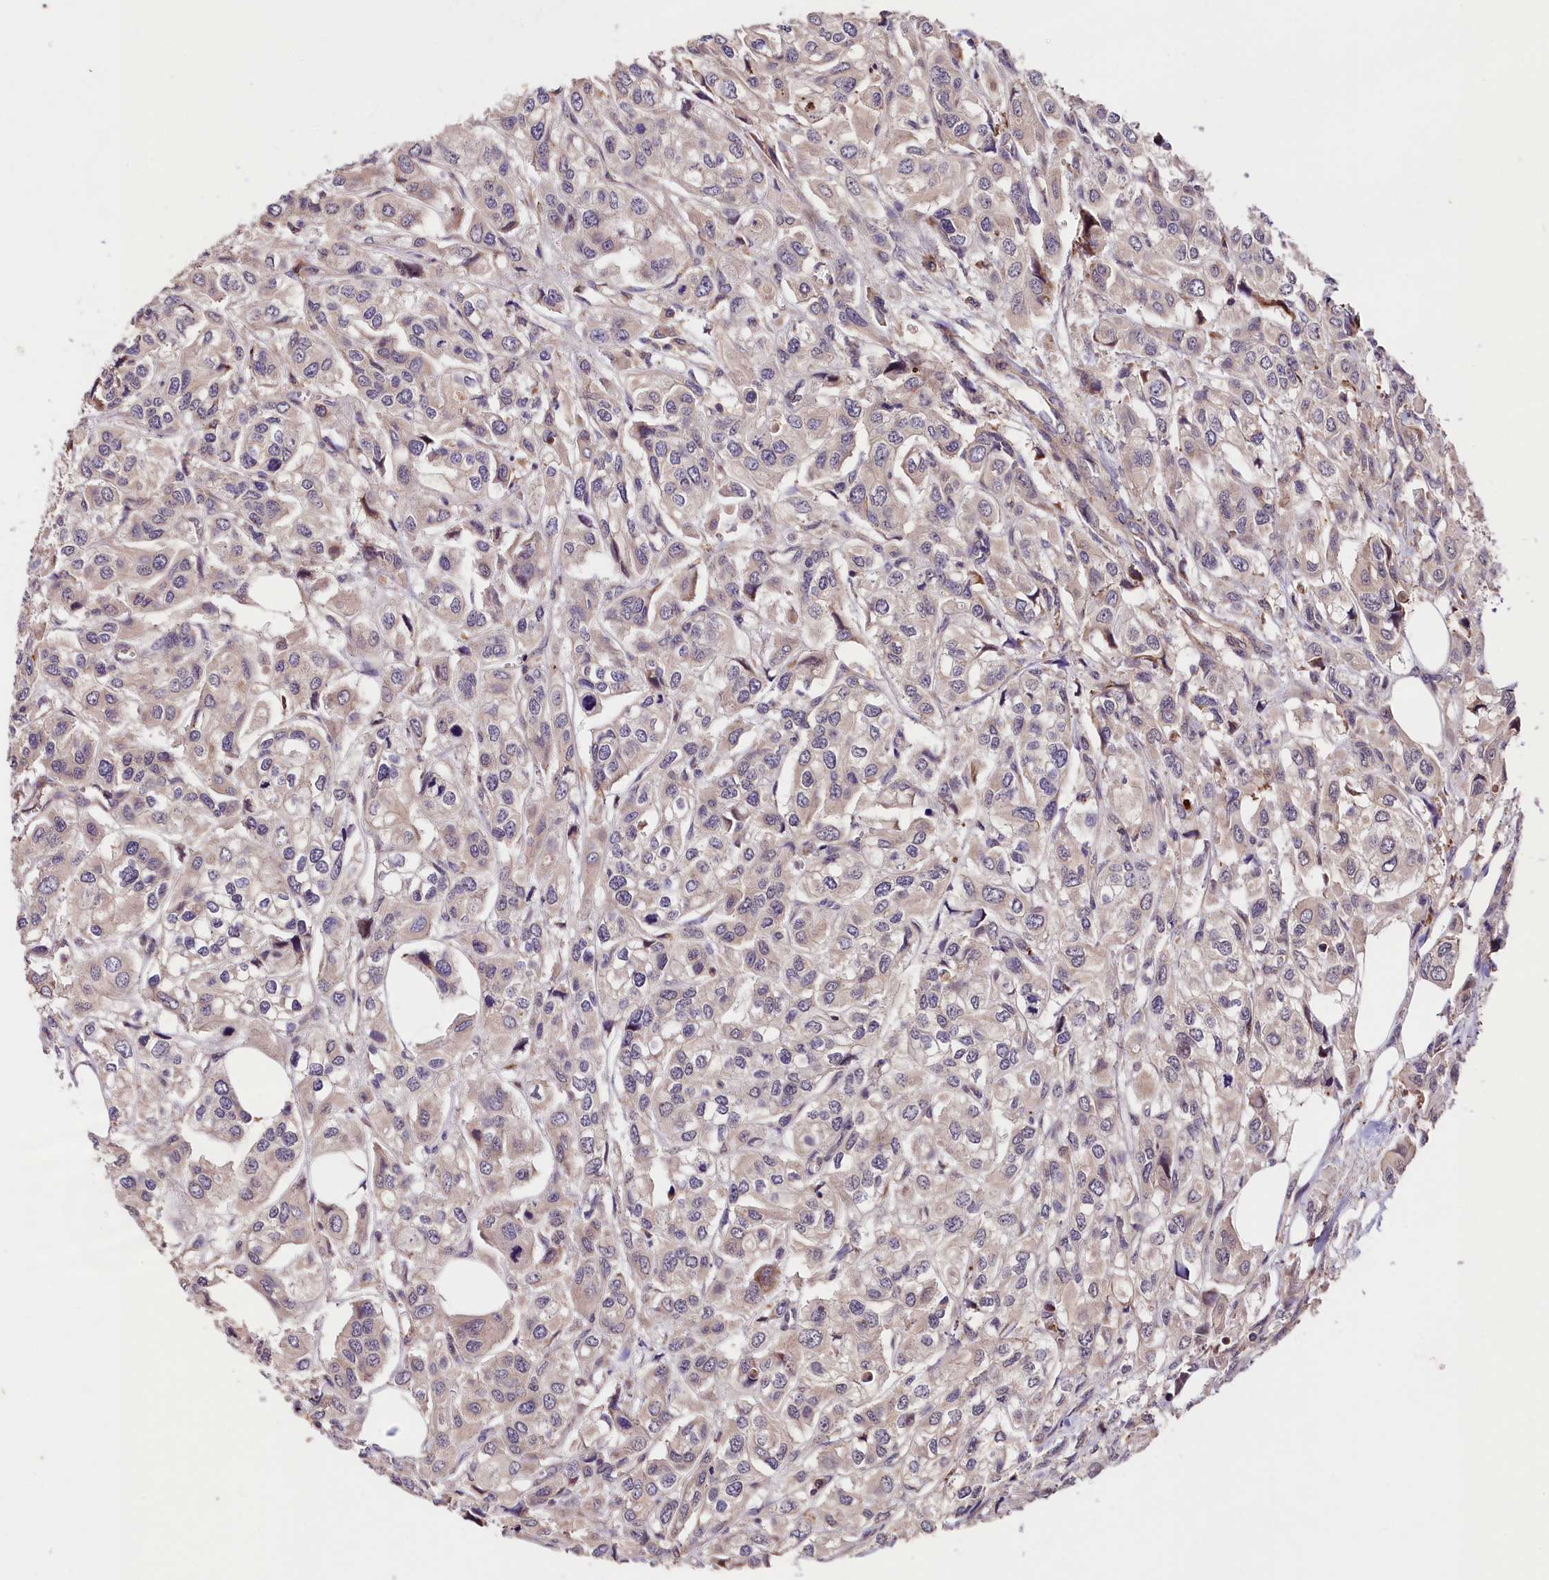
{"staining": {"intensity": "negative", "quantity": "none", "location": "none"}, "tissue": "urothelial cancer", "cell_type": "Tumor cells", "image_type": "cancer", "snomed": [{"axis": "morphology", "description": "Urothelial carcinoma, High grade"}, {"axis": "topography", "description": "Urinary bladder"}], "caption": "Tumor cells are negative for brown protein staining in urothelial cancer. The staining is performed using DAB (3,3'-diaminobenzidine) brown chromogen with nuclei counter-stained in using hematoxylin.", "gene": "CACNA1H", "patient": {"sex": "male", "age": 67}}